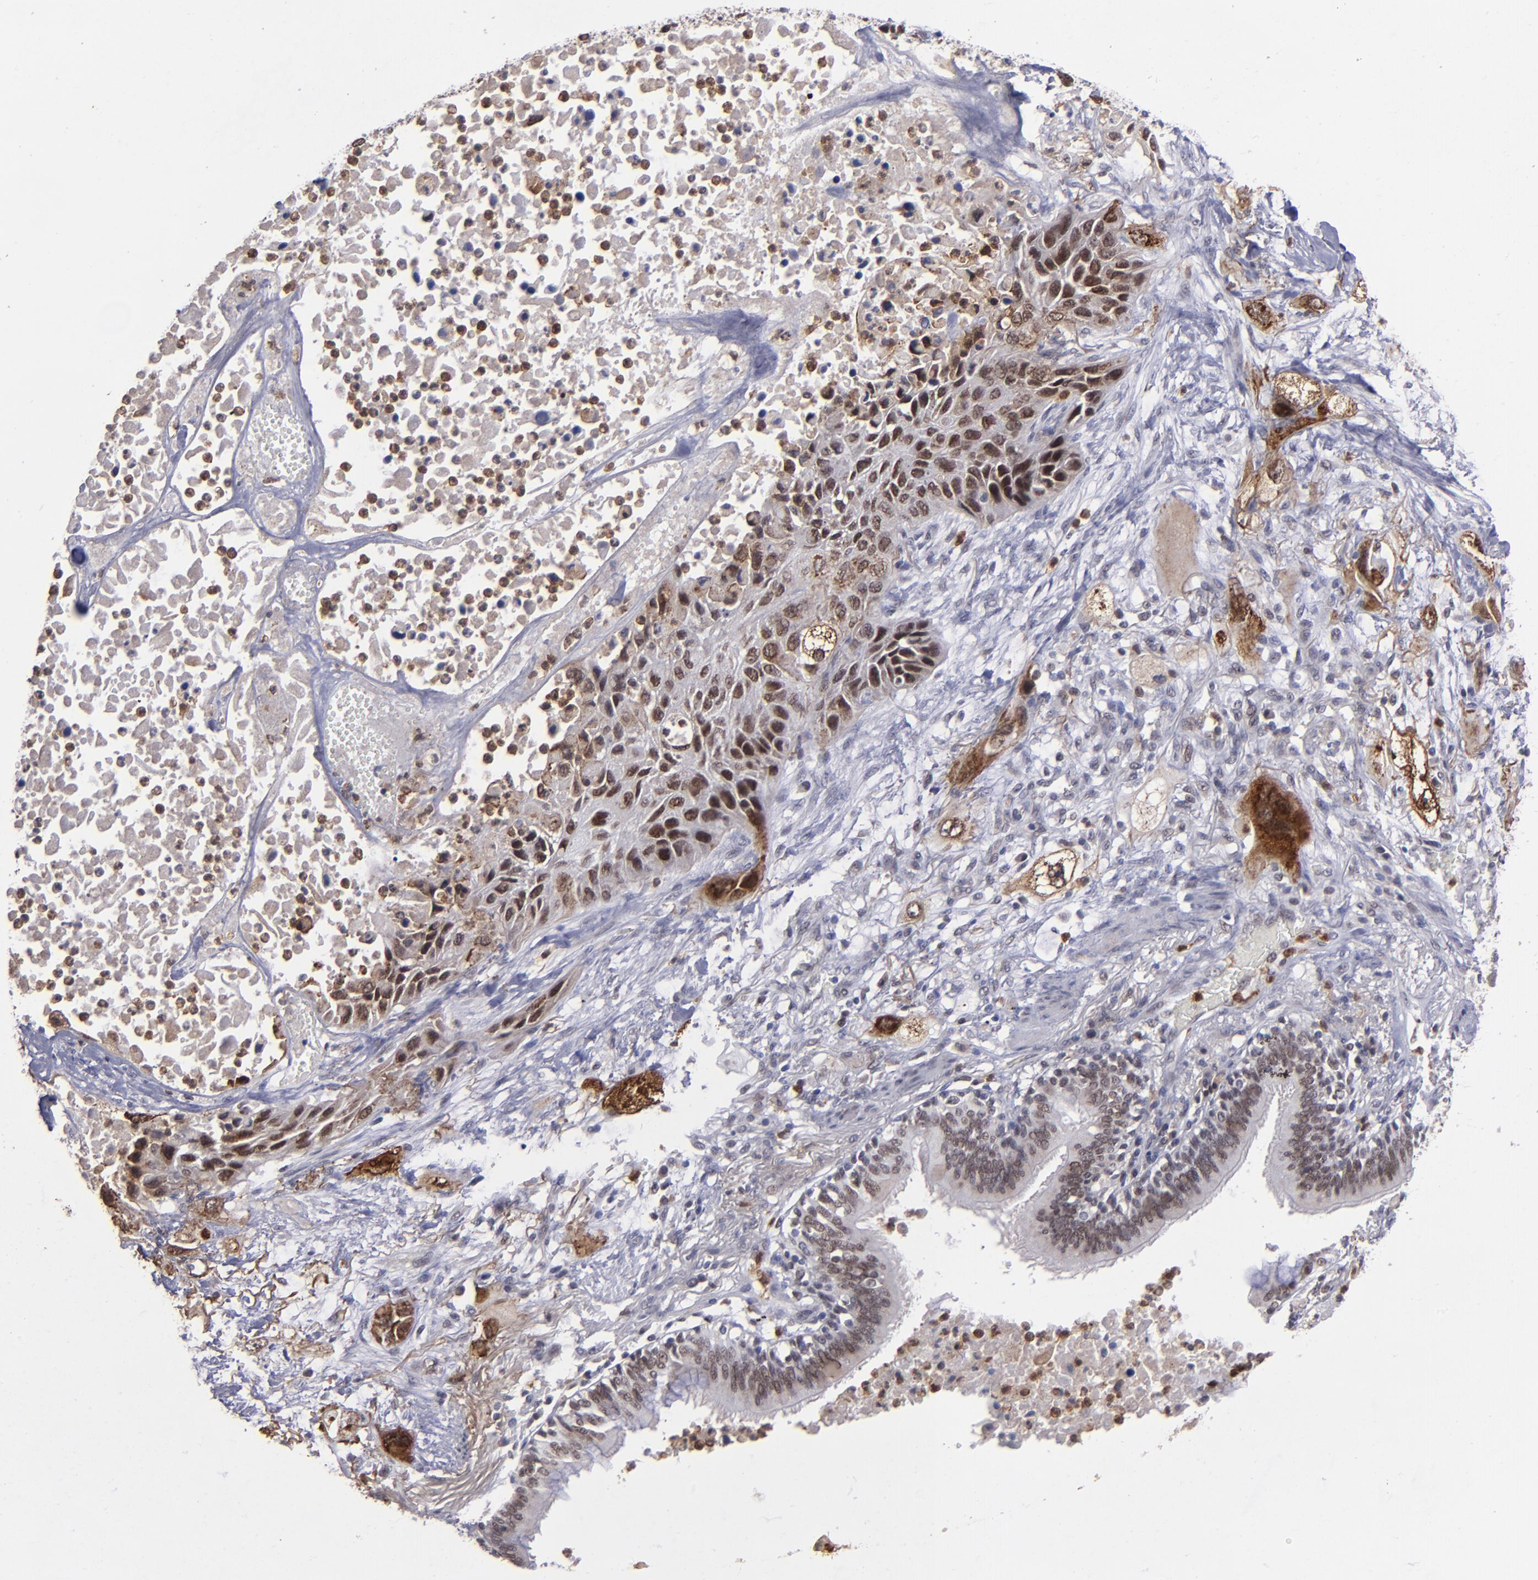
{"staining": {"intensity": "strong", "quantity": ">75%", "location": "nuclear"}, "tissue": "lung cancer", "cell_type": "Tumor cells", "image_type": "cancer", "snomed": [{"axis": "morphology", "description": "Squamous cell carcinoma, NOS"}, {"axis": "topography", "description": "Lung"}], "caption": "Lung cancer stained for a protein exhibits strong nuclear positivity in tumor cells.", "gene": "RREB1", "patient": {"sex": "female", "age": 76}}